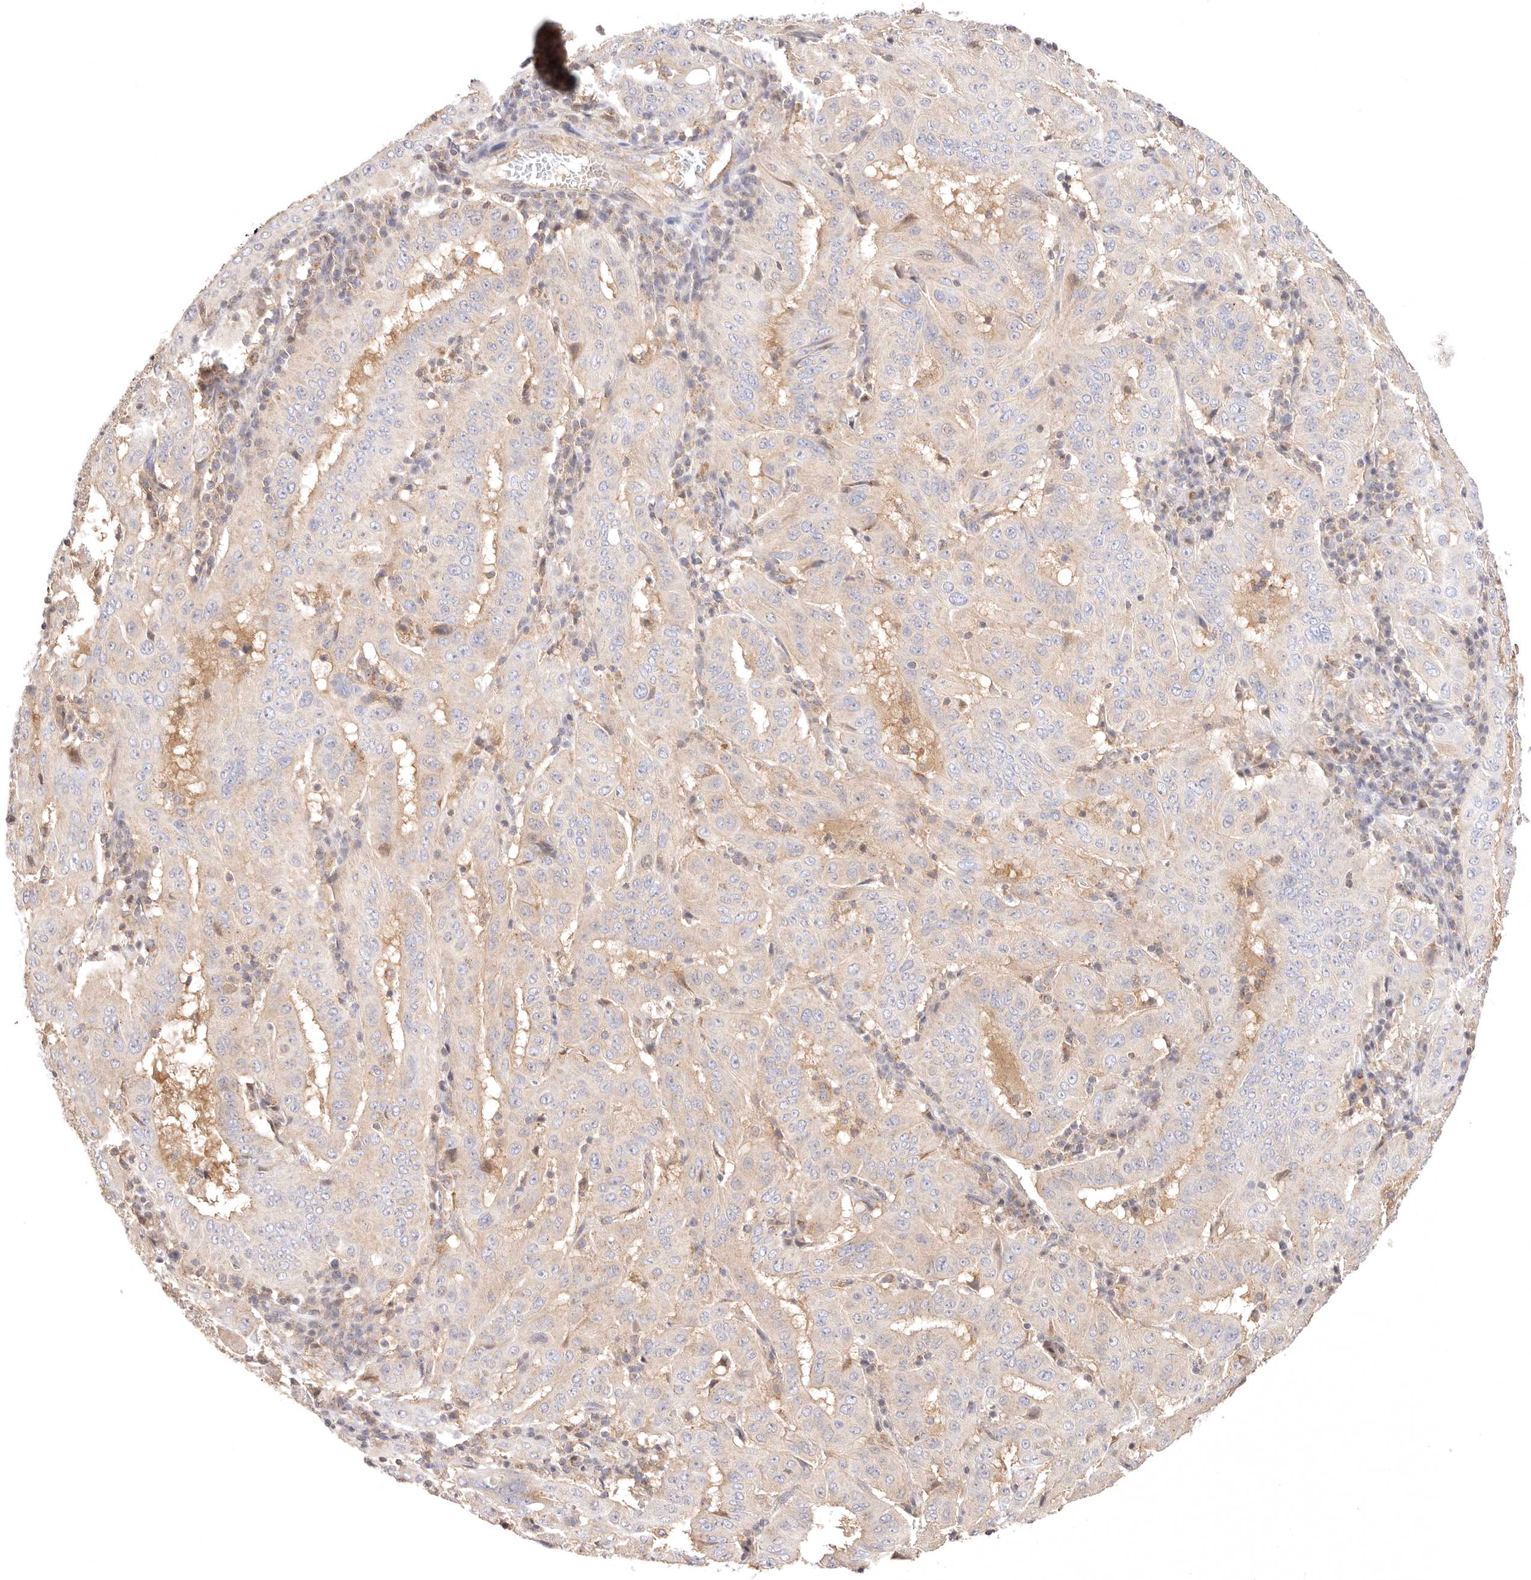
{"staining": {"intensity": "weak", "quantity": "<25%", "location": "cytoplasmic/membranous"}, "tissue": "pancreatic cancer", "cell_type": "Tumor cells", "image_type": "cancer", "snomed": [{"axis": "morphology", "description": "Adenocarcinoma, NOS"}, {"axis": "topography", "description": "Pancreas"}], "caption": "High magnification brightfield microscopy of adenocarcinoma (pancreatic) stained with DAB (3,3'-diaminobenzidine) (brown) and counterstained with hematoxylin (blue): tumor cells show no significant expression.", "gene": "KCMF1", "patient": {"sex": "male", "age": 63}}